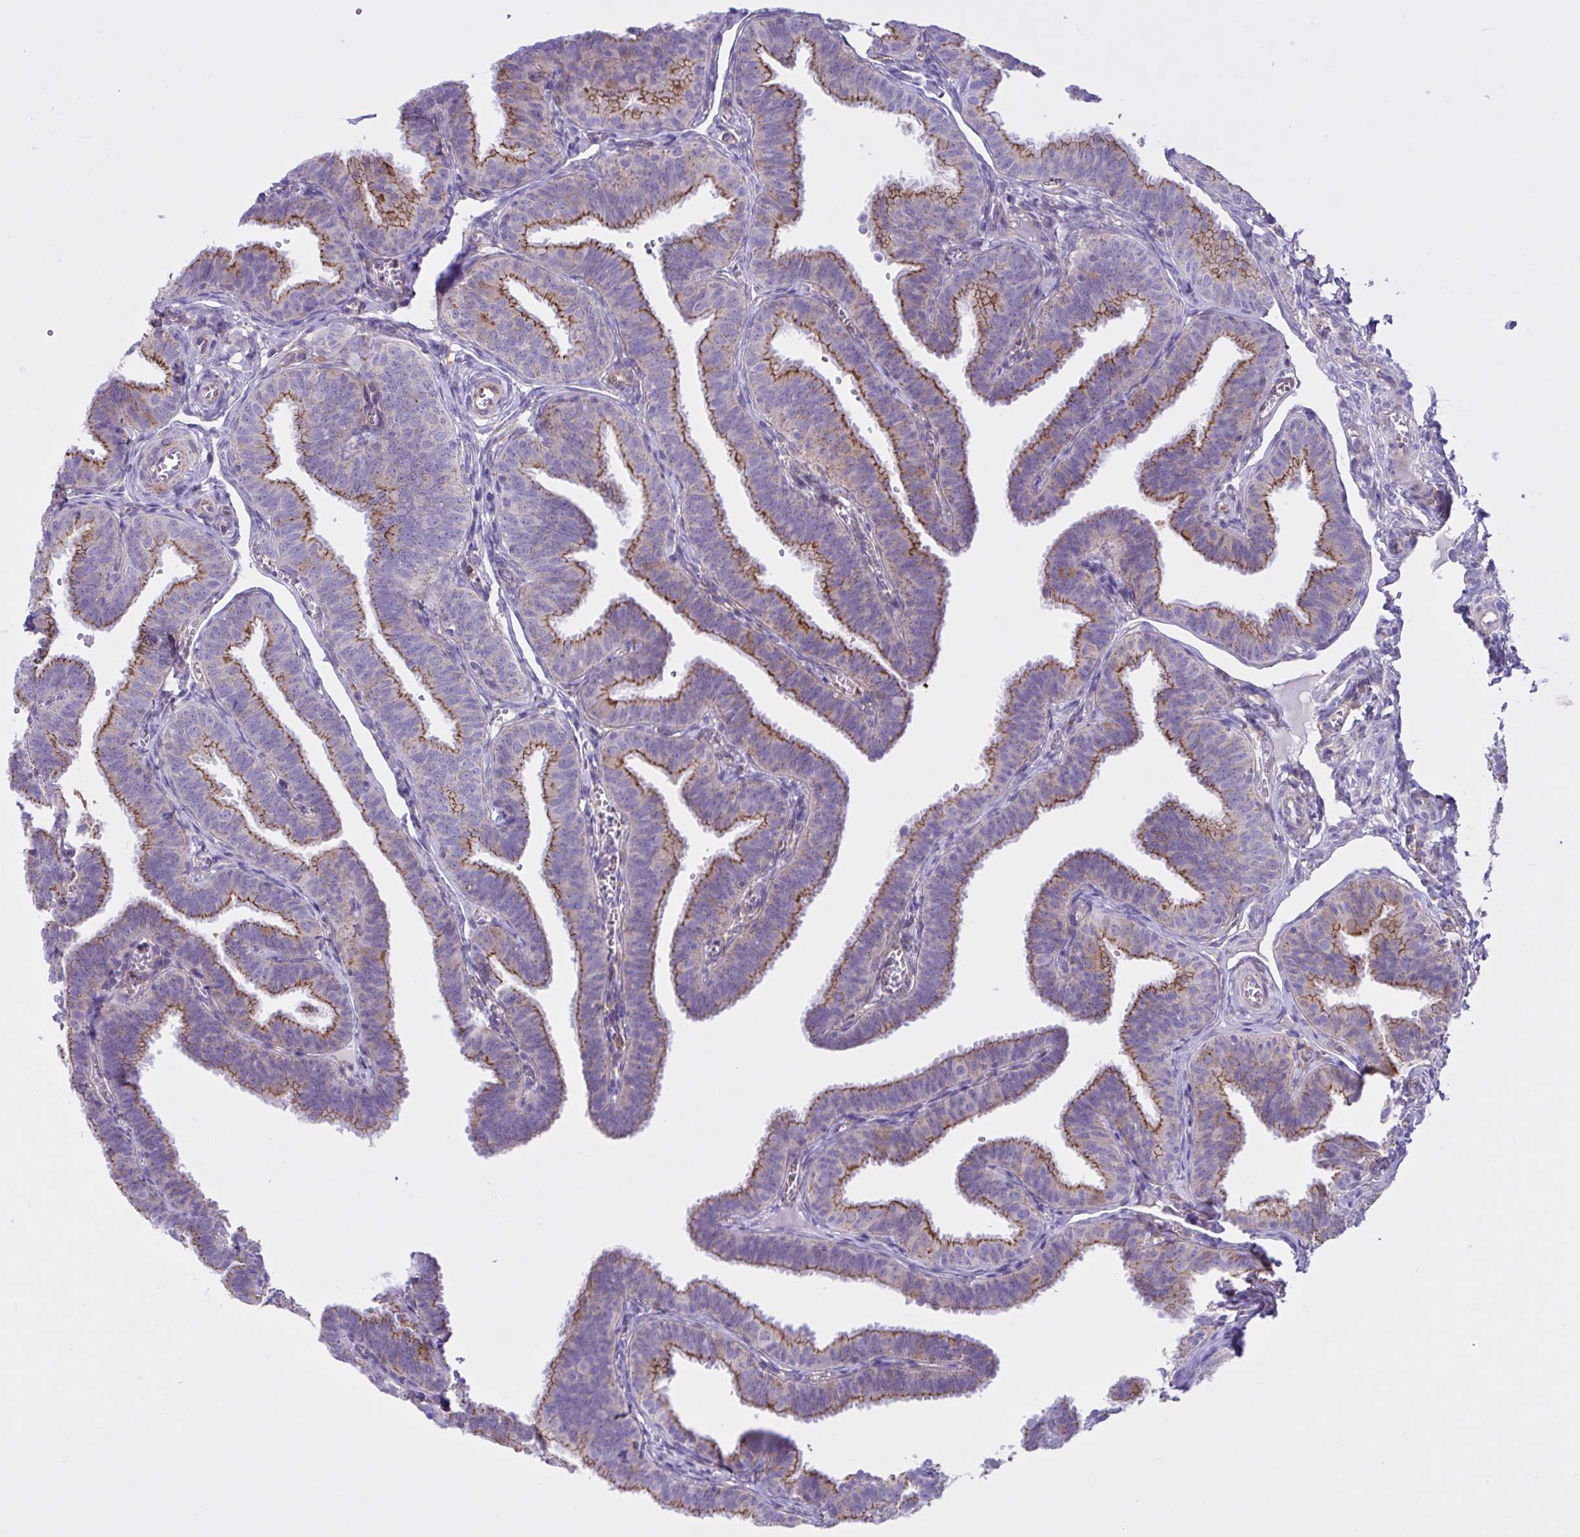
{"staining": {"intensity": "strong", "quantity": "25%-75%", "location": "cytoplasmic/membranous"}, "tissue": "fallopian tube", "cell_type": "Glandular cells", "image_type": "normal", "snomed": [{"axis": "morphology", "description": "Normal tissue, NOS"}, {"axis": "topography", "description": "Fallopian tube"}], "caption": "Fallopian tube stained with a brown dye exhibits strong cytoplasmic/membranous positive positivity in about 25%-75% of glandular cells.", "gene": "OR51M1", "patient": {"sex": "female", "age": 25}}